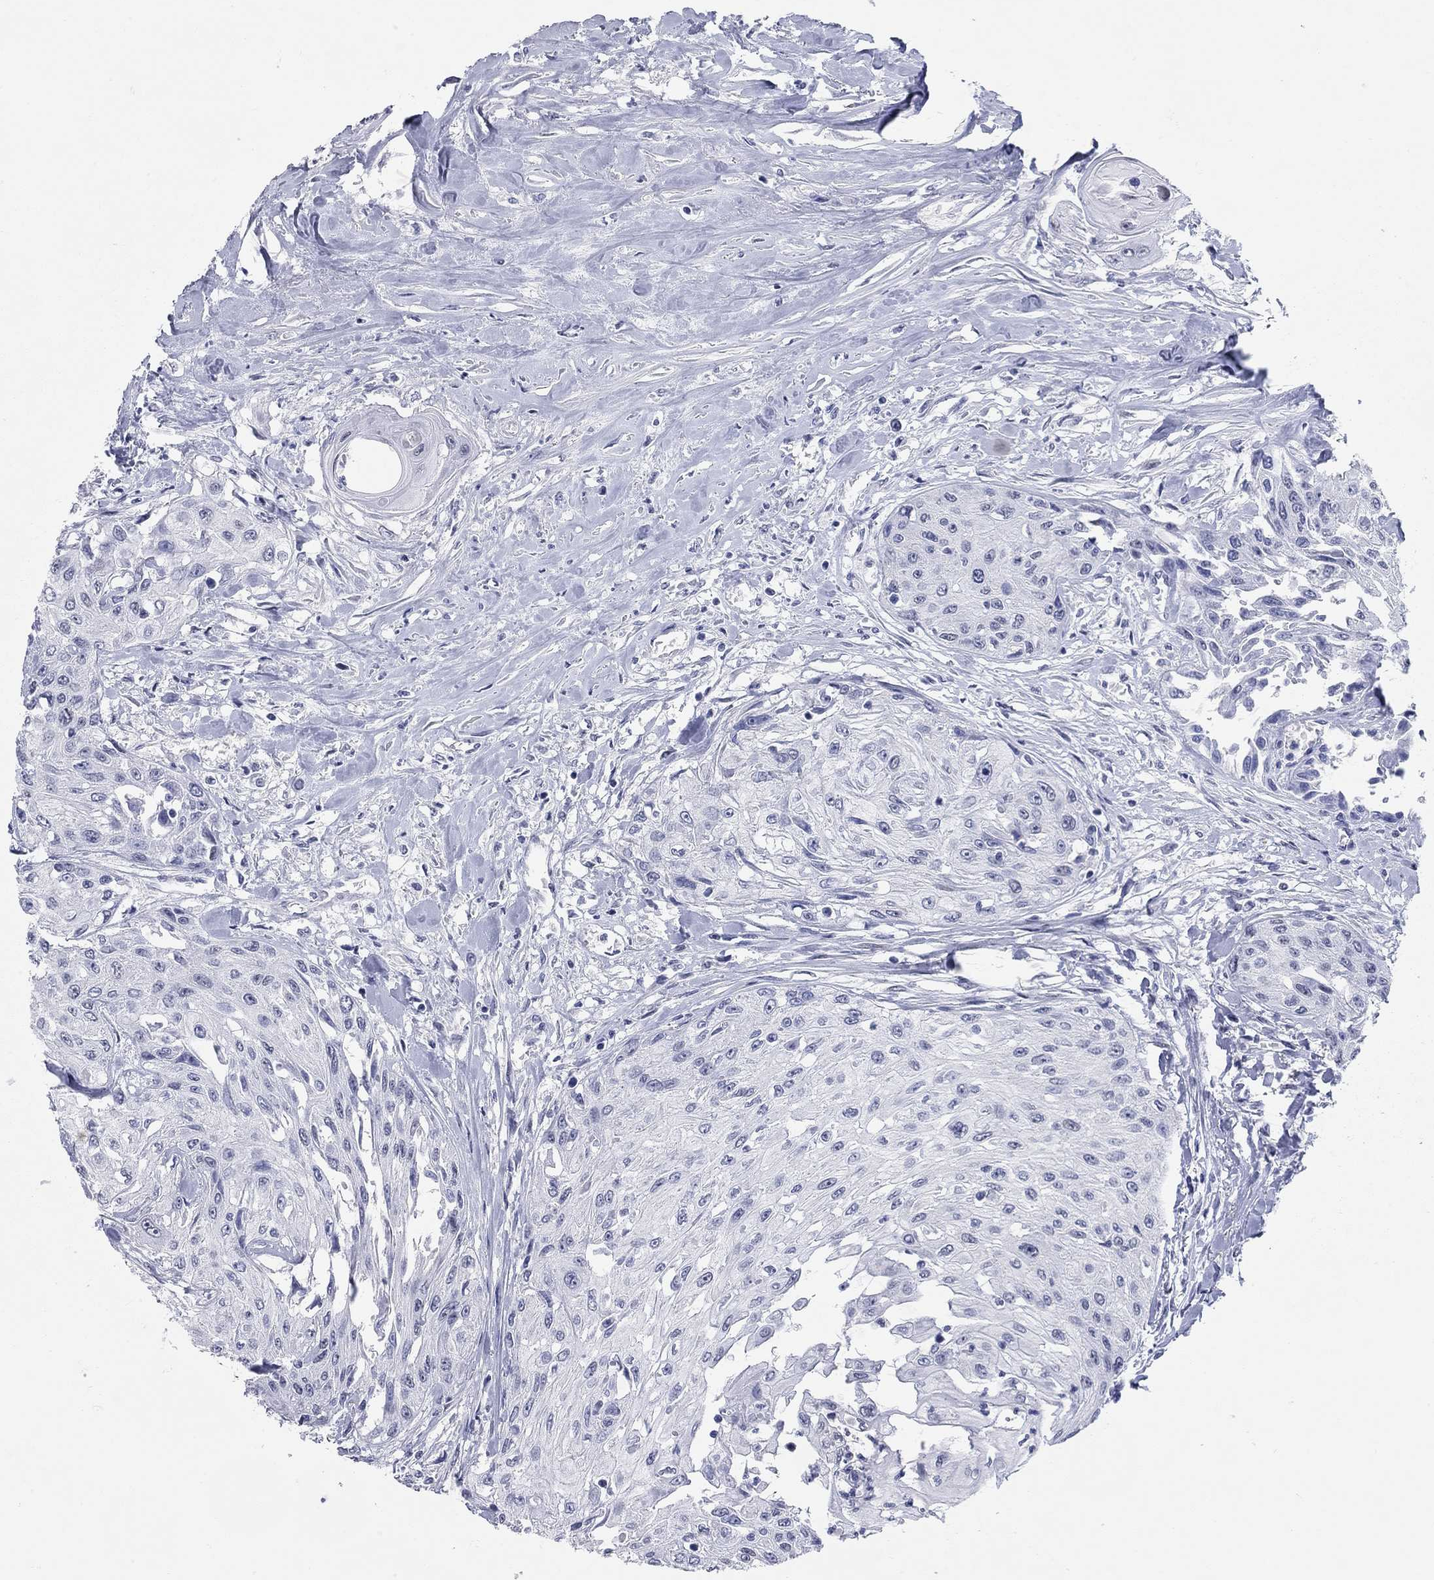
{"staining": {"intensity": "negative", "quantity": "none", "location": "none"}, "tissue": "head and neck cancer", "cell_type": "Tumor cells", "image_type": "cancer", "snomed": [{"axis": "morphology", "description": "Normal tissue, NOS"}, {"axis": "morphology", "description": "Squamous cell carcinoma, NOS"}, {"axis": "topography", "description": "Oral tissue"}, {"axis": "topography", "description": "Peripheral nerve tissue"}, {"axis": "topography", "description": "Head-Neck"}], "caption": "Immunohistochemistry (IHC) image of human head and neck cancer (squamous cell carcinoma) stained for a protein (brown), which reveals no staining in tumor cells. (DAB (3,3'-diaminobenzidine) IHC with hematoxylin counter stain).", "gene": "WASF3", "patient": {"sex": "female", "age": 59}}